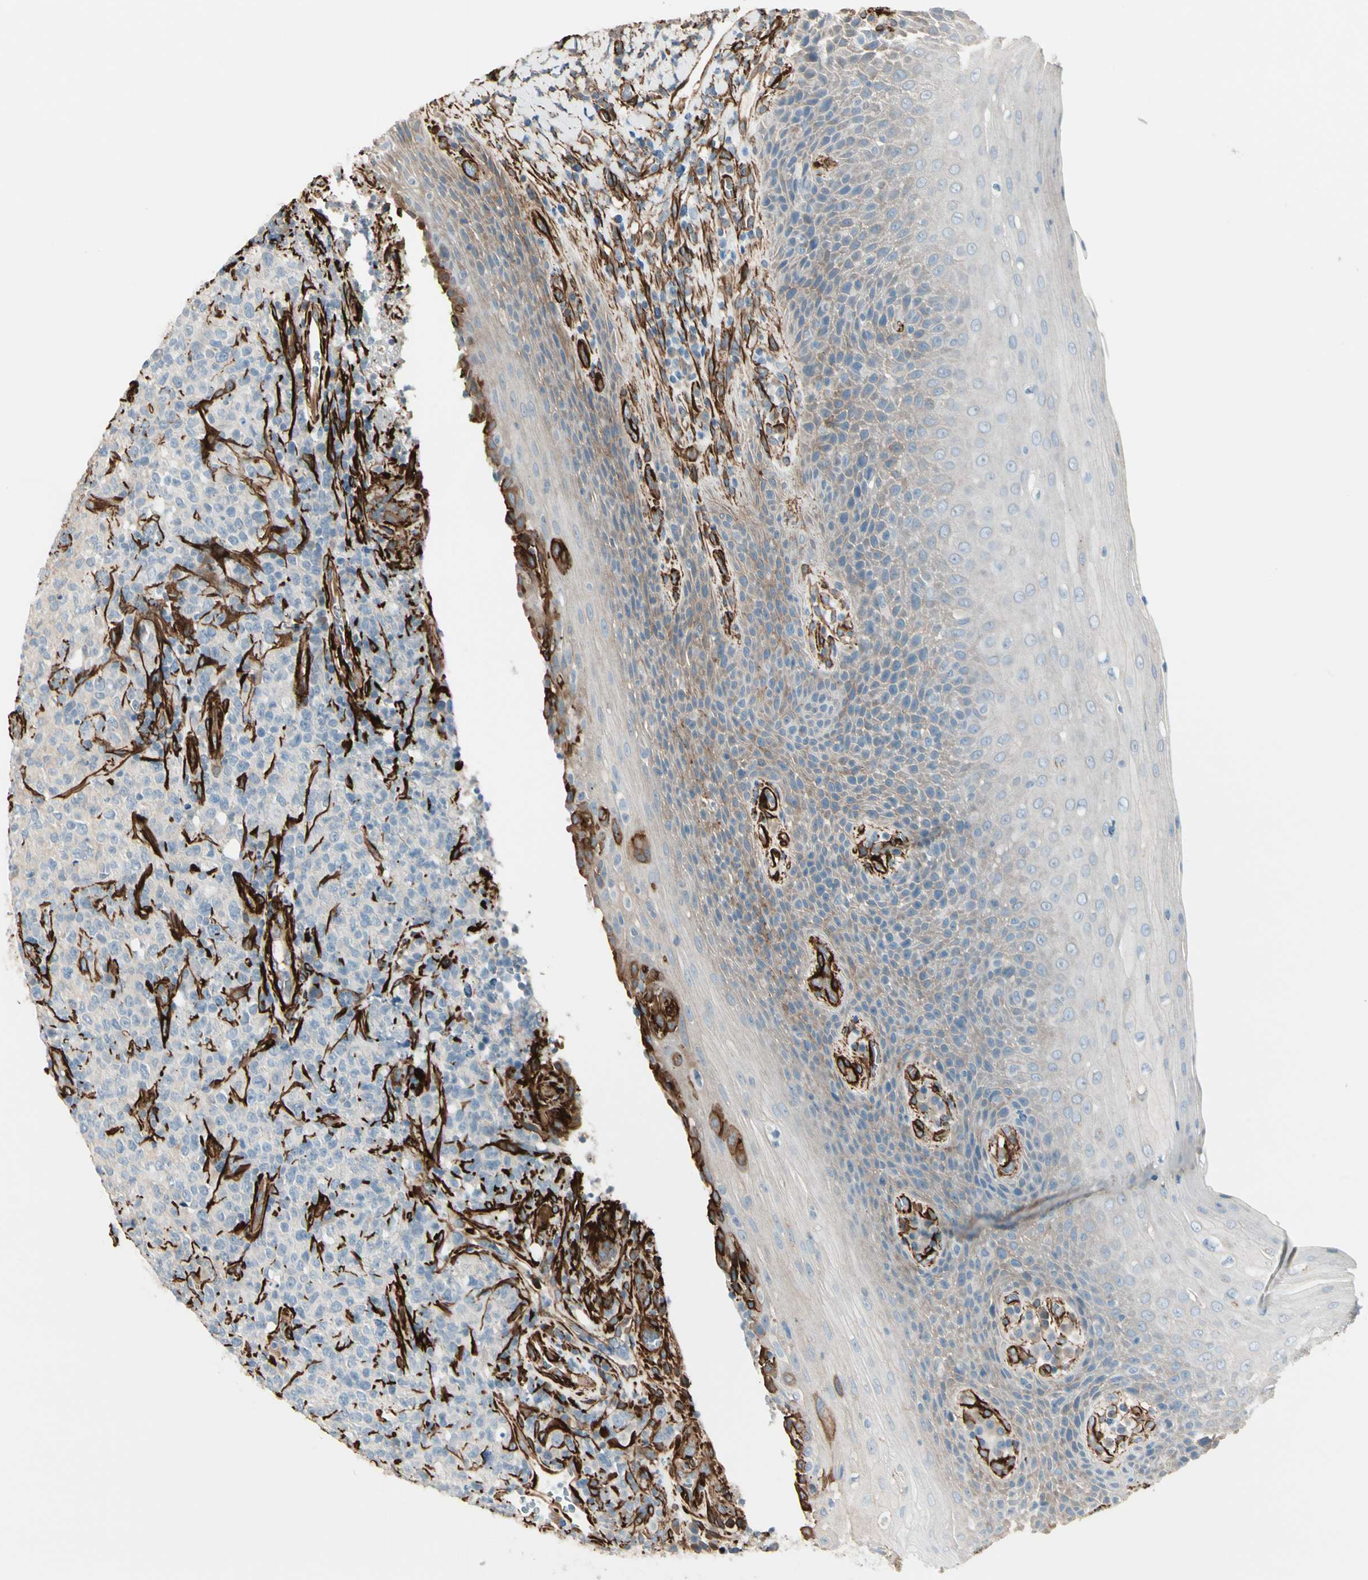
{"staining": {"intensity": "negative", "quantity": "none", "location": "none"}, "tissue": "lymphoma", "cell_type": "Tumor cells", "image_type": "cancer", "snomed": [{"axis": "morphology", "description": "Malignant lymphoma, non-Hodgkin's type, High grade"}, {"axis": "topography", "description": "Tonsil"}], "caption": "Immunohistochemistry of human lymphoma demonstrates no expression in tumor cells. The staining is performed using DAB (3,3'-diaminobenzidine) brown chromogen with nuclei counter-stained in using hematoxylin.", "gene": "CALD1", "patient": {"sex": "female", "age": 36}}